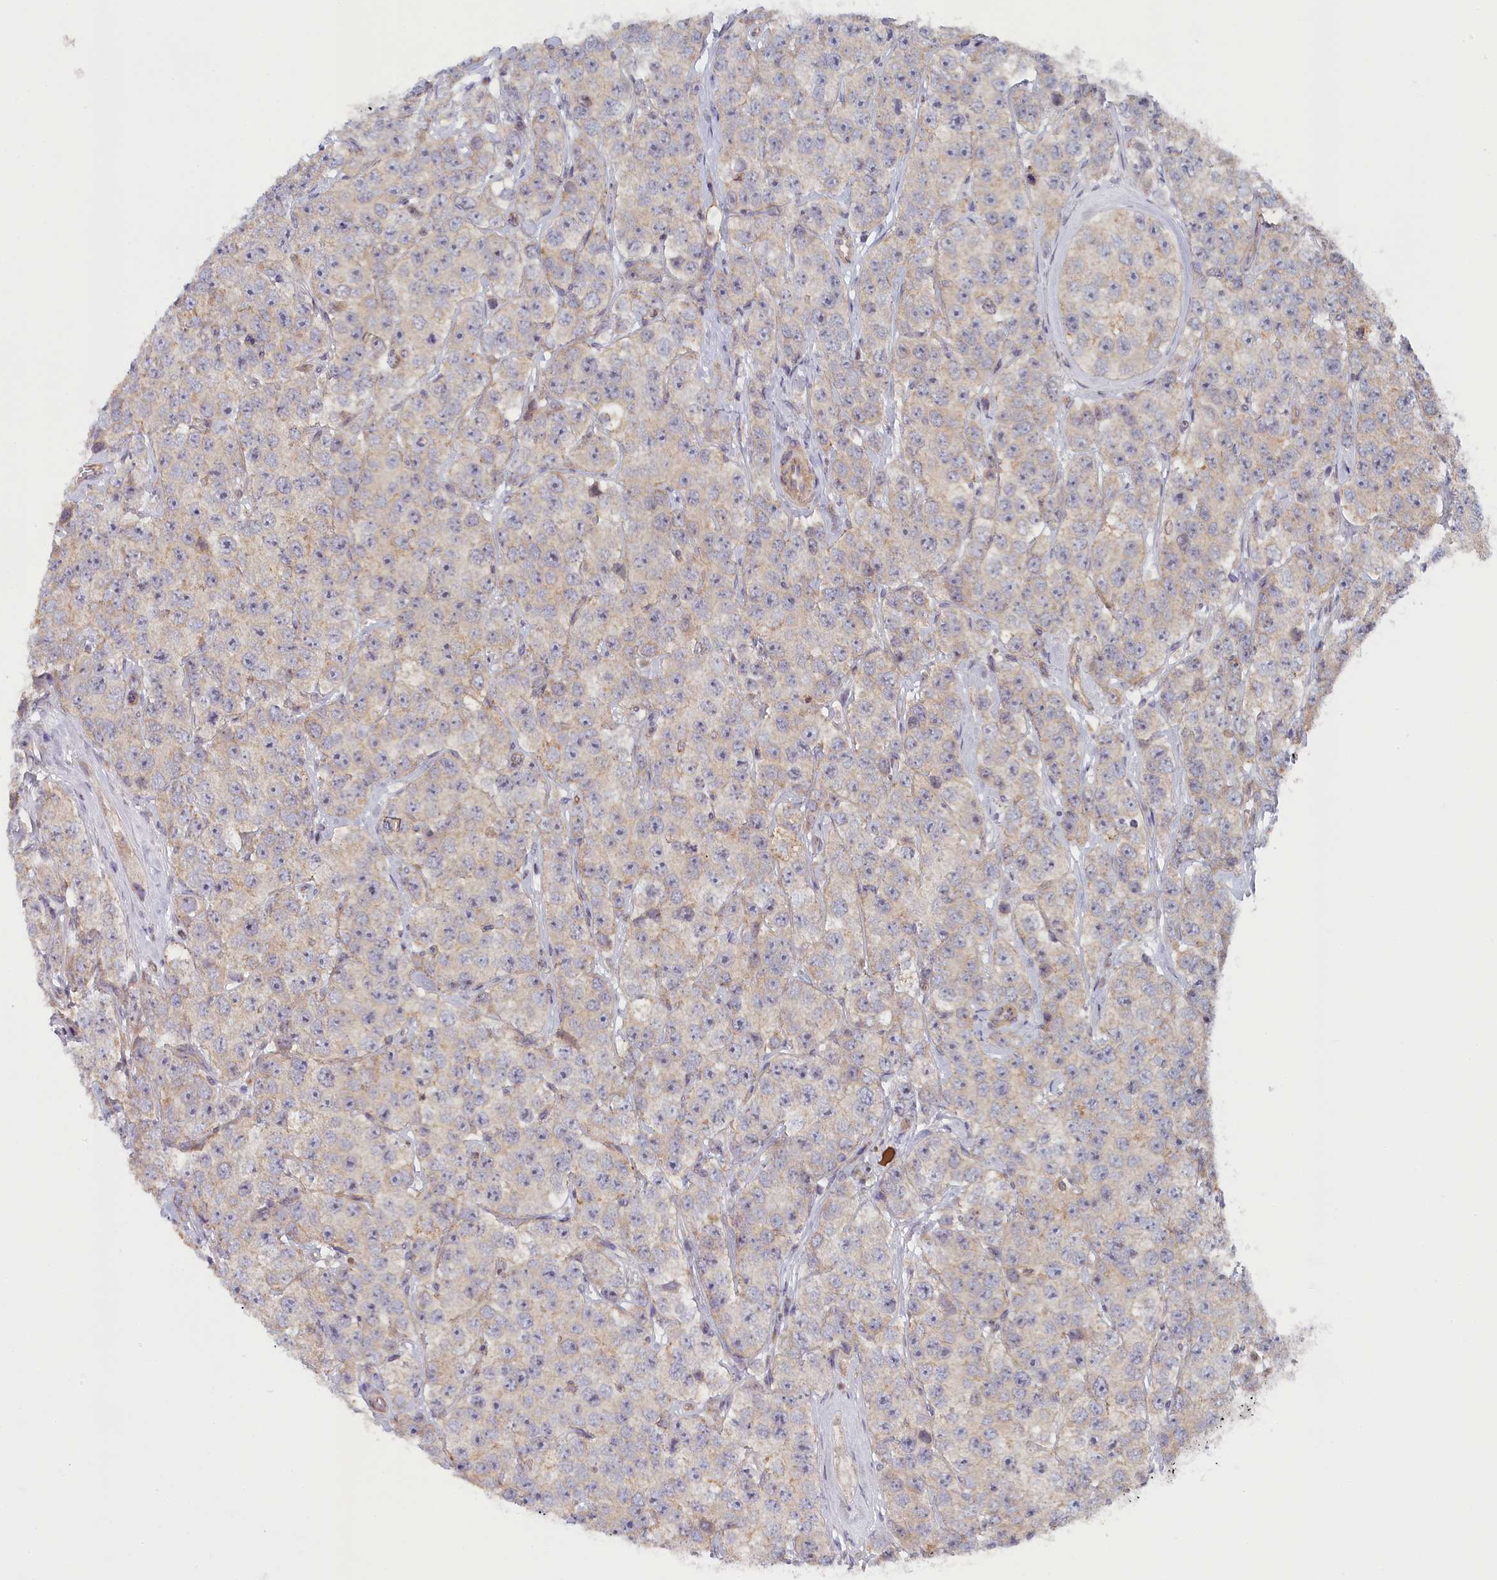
{"staining": {"intensity": "weak", "quantity": "<25%", "location": "cytoplasmic/membranous"}, "tissue": "testis cancer", "cell_type": "Tumor cells", "image_type": "cancer", "snomed": [{"axis": "morphology", "description": "Seminoma, NOS"}, {"axis": "topography", "description": "Testis"}], "caption": "An immunohistochemistry image of testis cancer is shown. There is no staining in tumor cells of testis cancer.", "gene": "INTS4", "patient": {"sex": "male", "age": 28}}